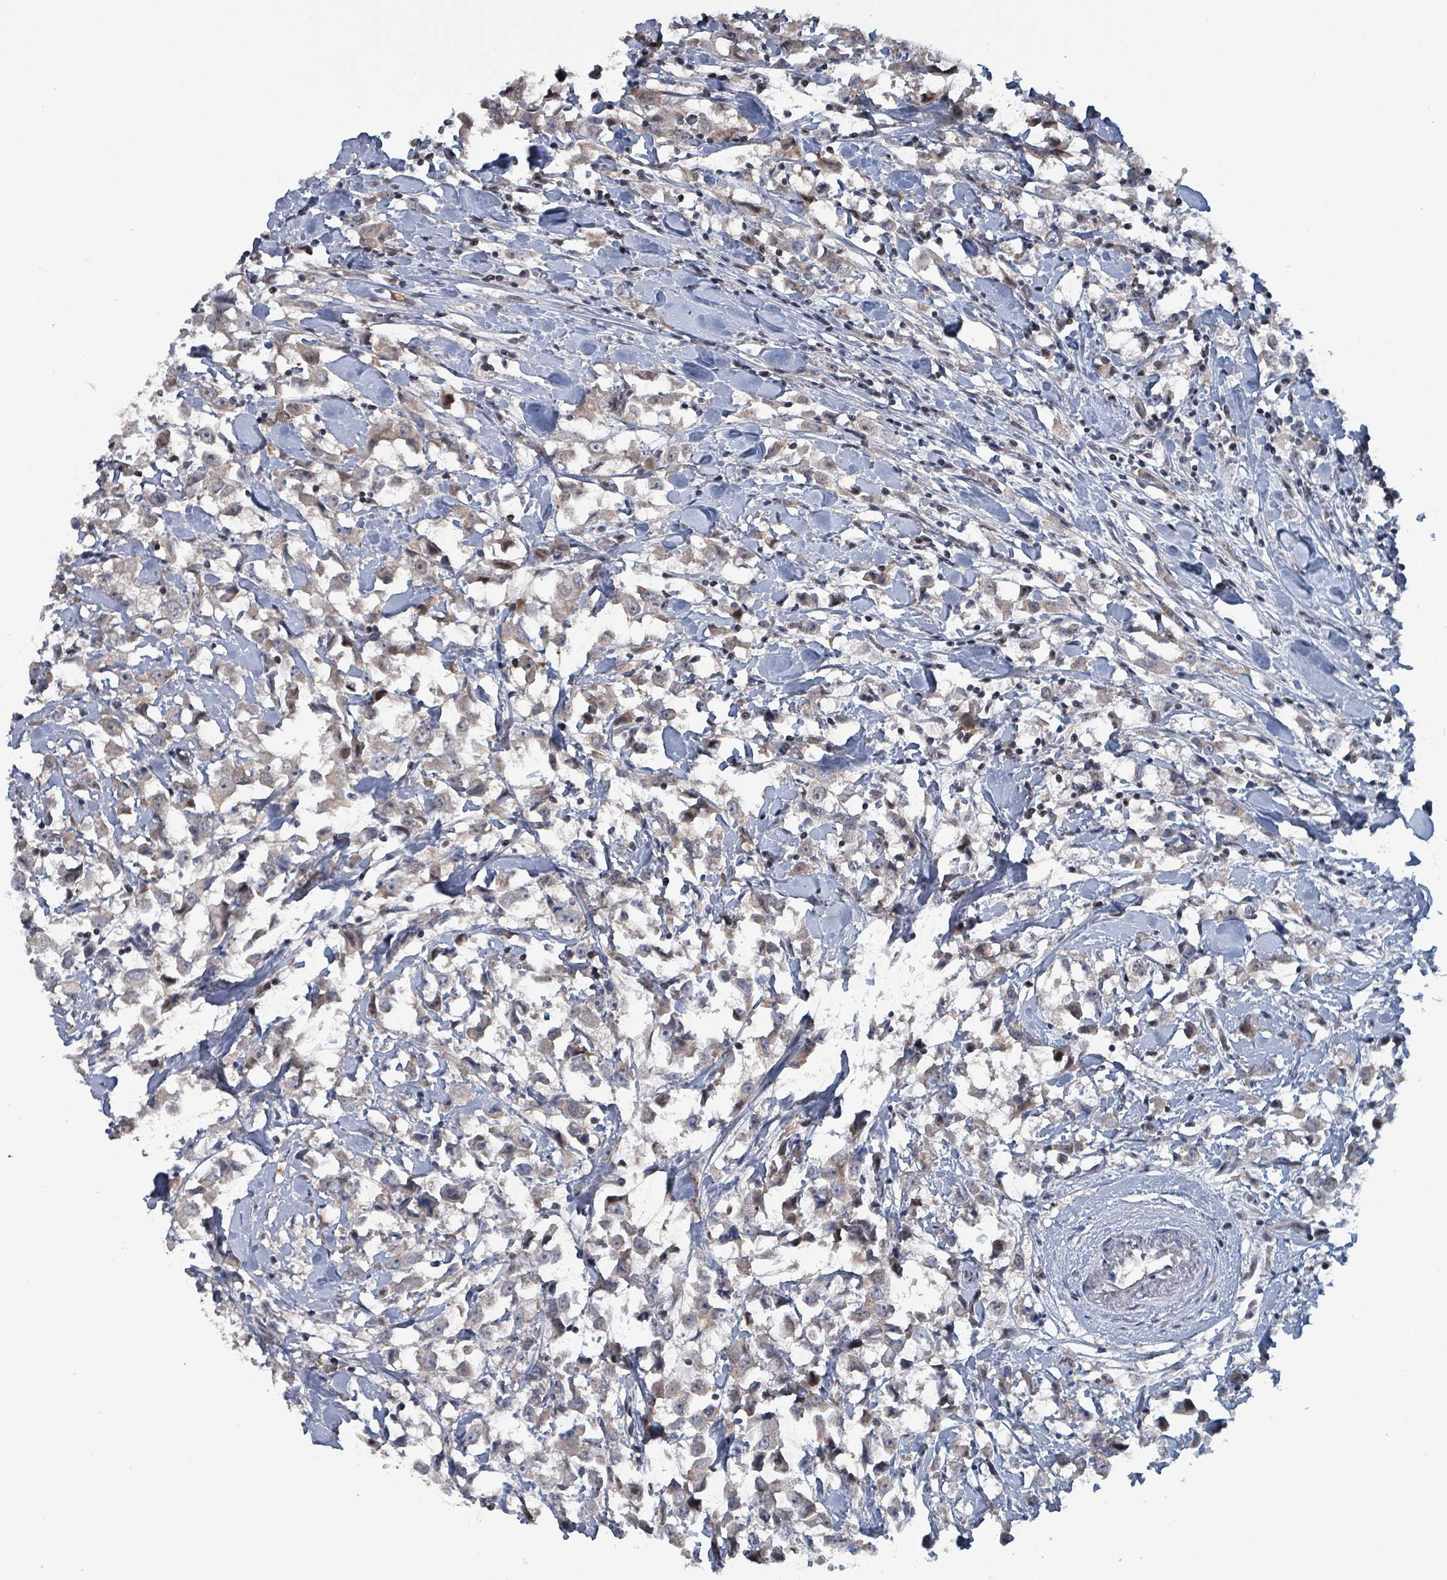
{"staining": {"intensity": "weak", "quantity": "25%-75%", "location": "cytoplasmic/membranous"}, "tissue": "breast cancer", "cell_type": "Tumor cells", "image_type": "cancer", "snomed": [{"axis": "morphology", "description": "Duct carcinoma"}, {"axis": "topography", "description": "Breast"}], "caption": "IHC of human breast cancer shows low levels of weak cytoplasmic/membranous expression in about 25%-75% of tumor cells. Using DAB (3,3'-diaminobenzidine) (brown) and hematoxylin (blue) stains, captured at high magnification using brightfield microscopy.", "gene": "BIVM", "patient": {"sex": "female", "age": 61}}